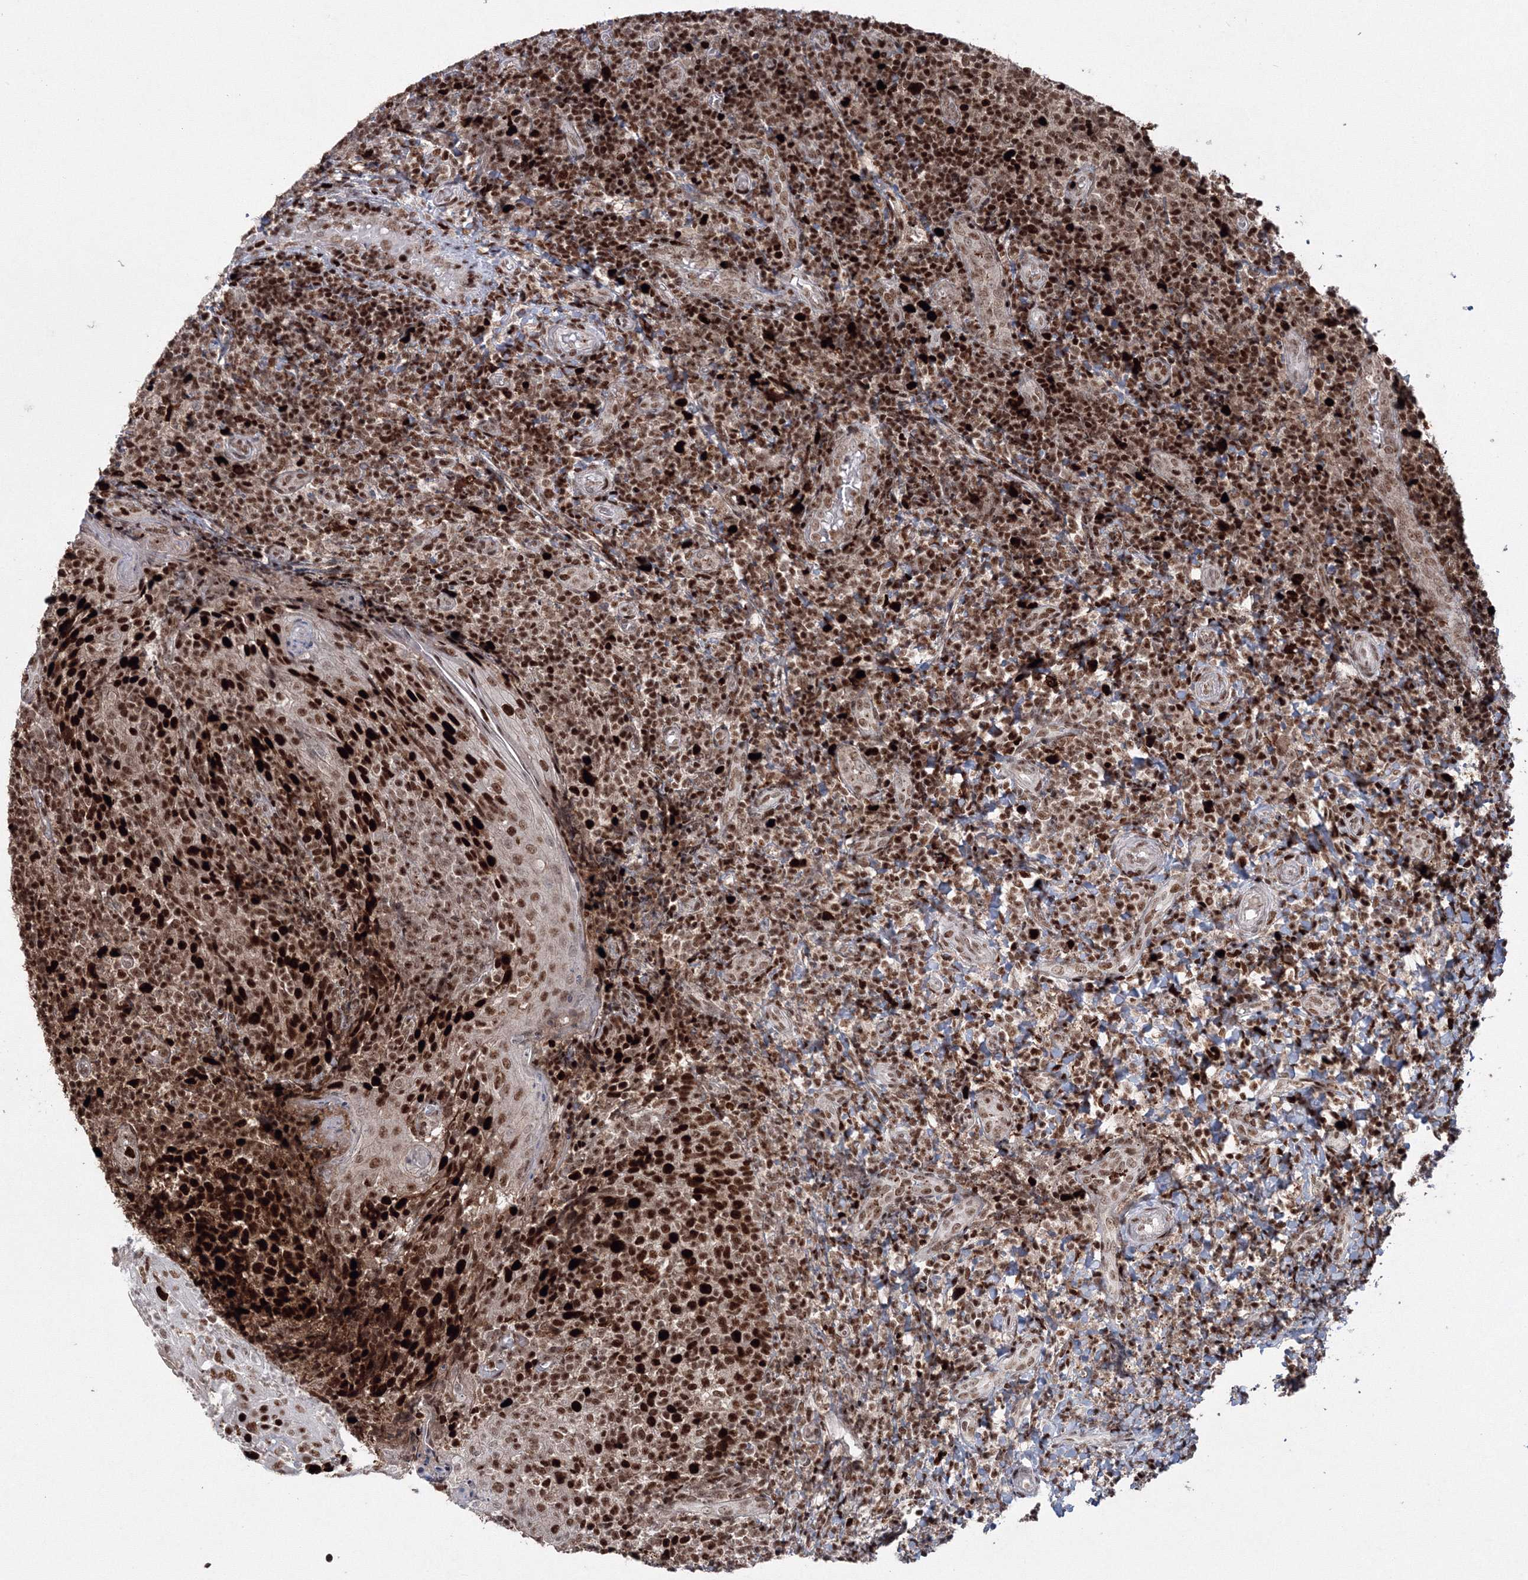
{"staining": {"intensity": "strong", "quantity": ">75%", "location": "nuclear"}, "tissue": "tonsil", "cell_type": "Germinal center cells", "image_type": "normal", "snomed": [{"axis": "morphology", "description": "Normal tissue, NOS"}, {"axis": "topography", "description": "Tonsil"}], "caption": "Germinal center cells demonstrate high levels of strong nuclear staining in approximately >75% of cells in benign tonsil.", "gene": "LIG1", "patient": {"sex": "female", "age": 19}}